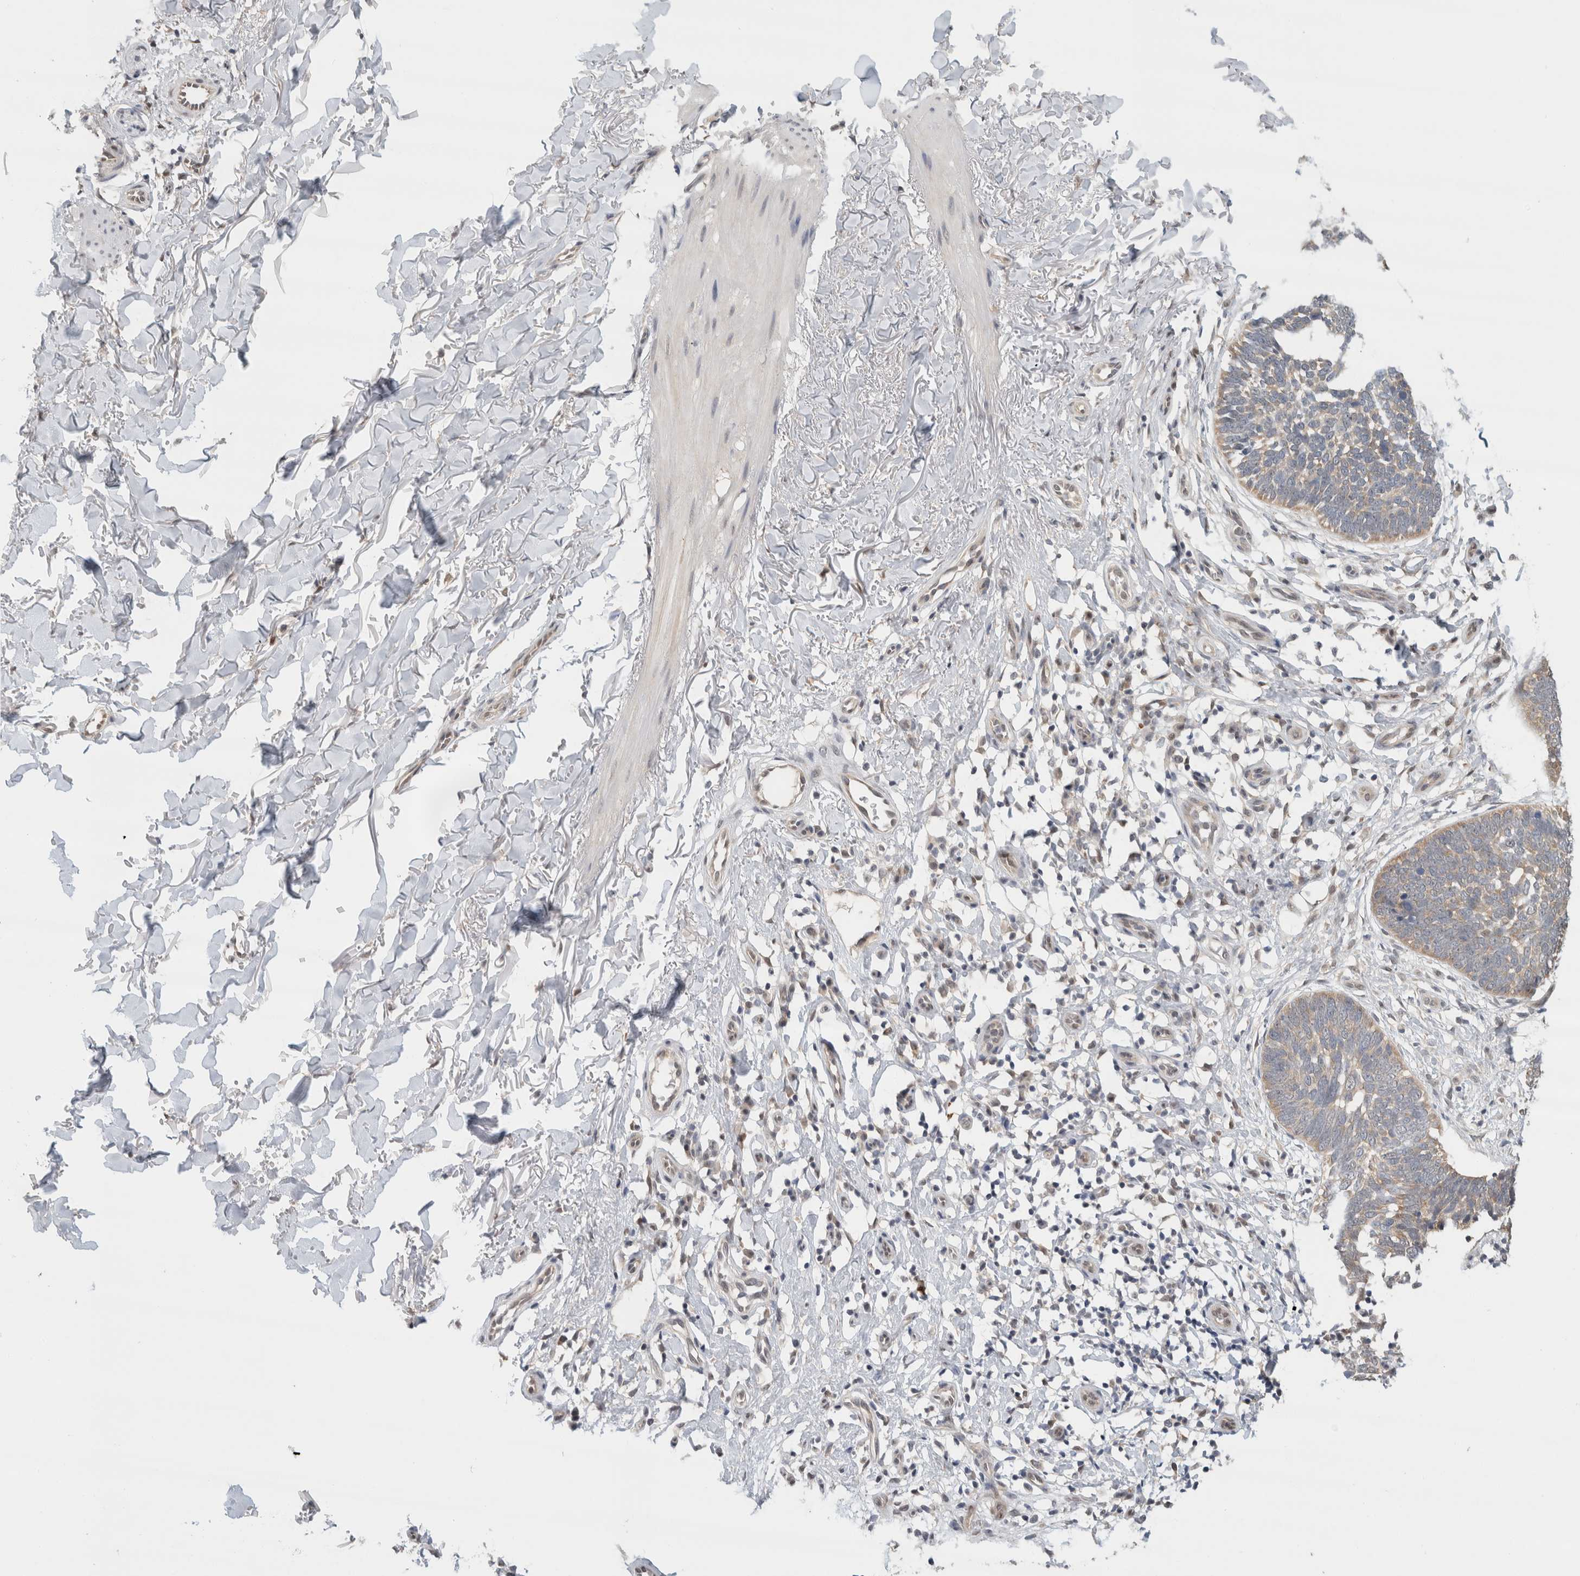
{"staining": {"intensity": "weak", "quantity": "25%-75%", "location": "cytoplasmic/membranous"}, "tissue": "skin cancer", "cell_type": "Tumor cells", "image_type": "cancer", "snomed": [{"axis": "morphology", "description": "Normal tissue, NOS"}, {"axis": "morphology", "description": "Basal cell carcinoma"}, {"axis": "topography", "description": "Skin"}], "caption": "A low amount of weak cytoplasmic/membranous positivity is present in about 25%-75% of tumor cells in skin cancer (basal cell carcinoma) tissue.", "gene": "EIF4G3", "patient": {"sex": "male", "age": 77}}